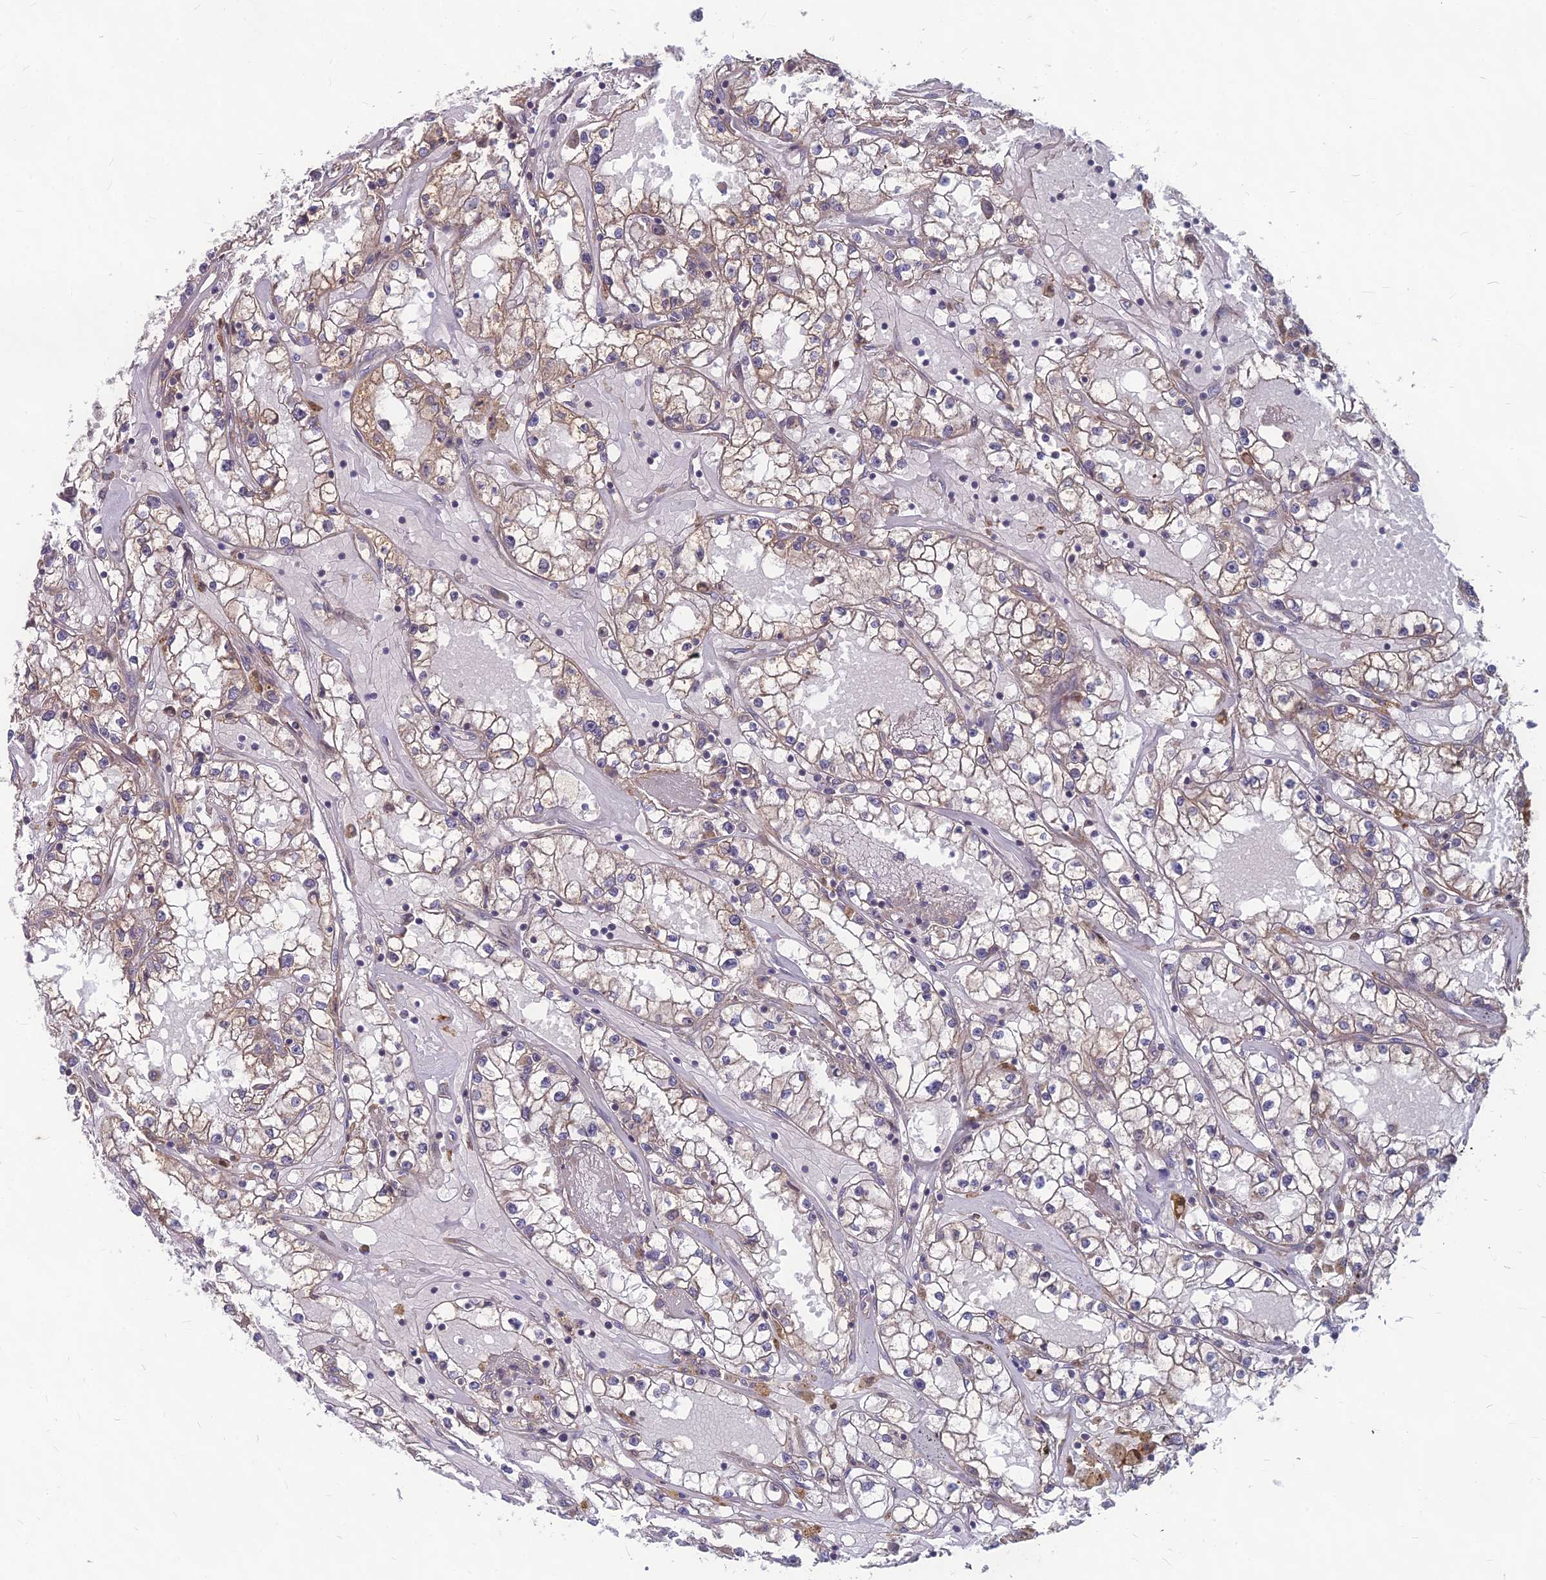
{"staining": {"intensity": "weak", "quantity": "<25%", "location": "cytoplasmic/membranous"}, "tissue": "renal cancer", "cell_type": "Tumor cells", "image_type": "cancer", "snomed": [{"axis": "morphology", "description": "Adenocarcinoma, NOS"}, {"axis": "topography", "description": "Kidney"}], "caption": "A high-resolution histopathology image shows IHC staining of adenocarcinoma (renal), which displays no significant staining in tumor cells.", "gene": "LSM6", "patient": {"sex": "male", "age": 56}}